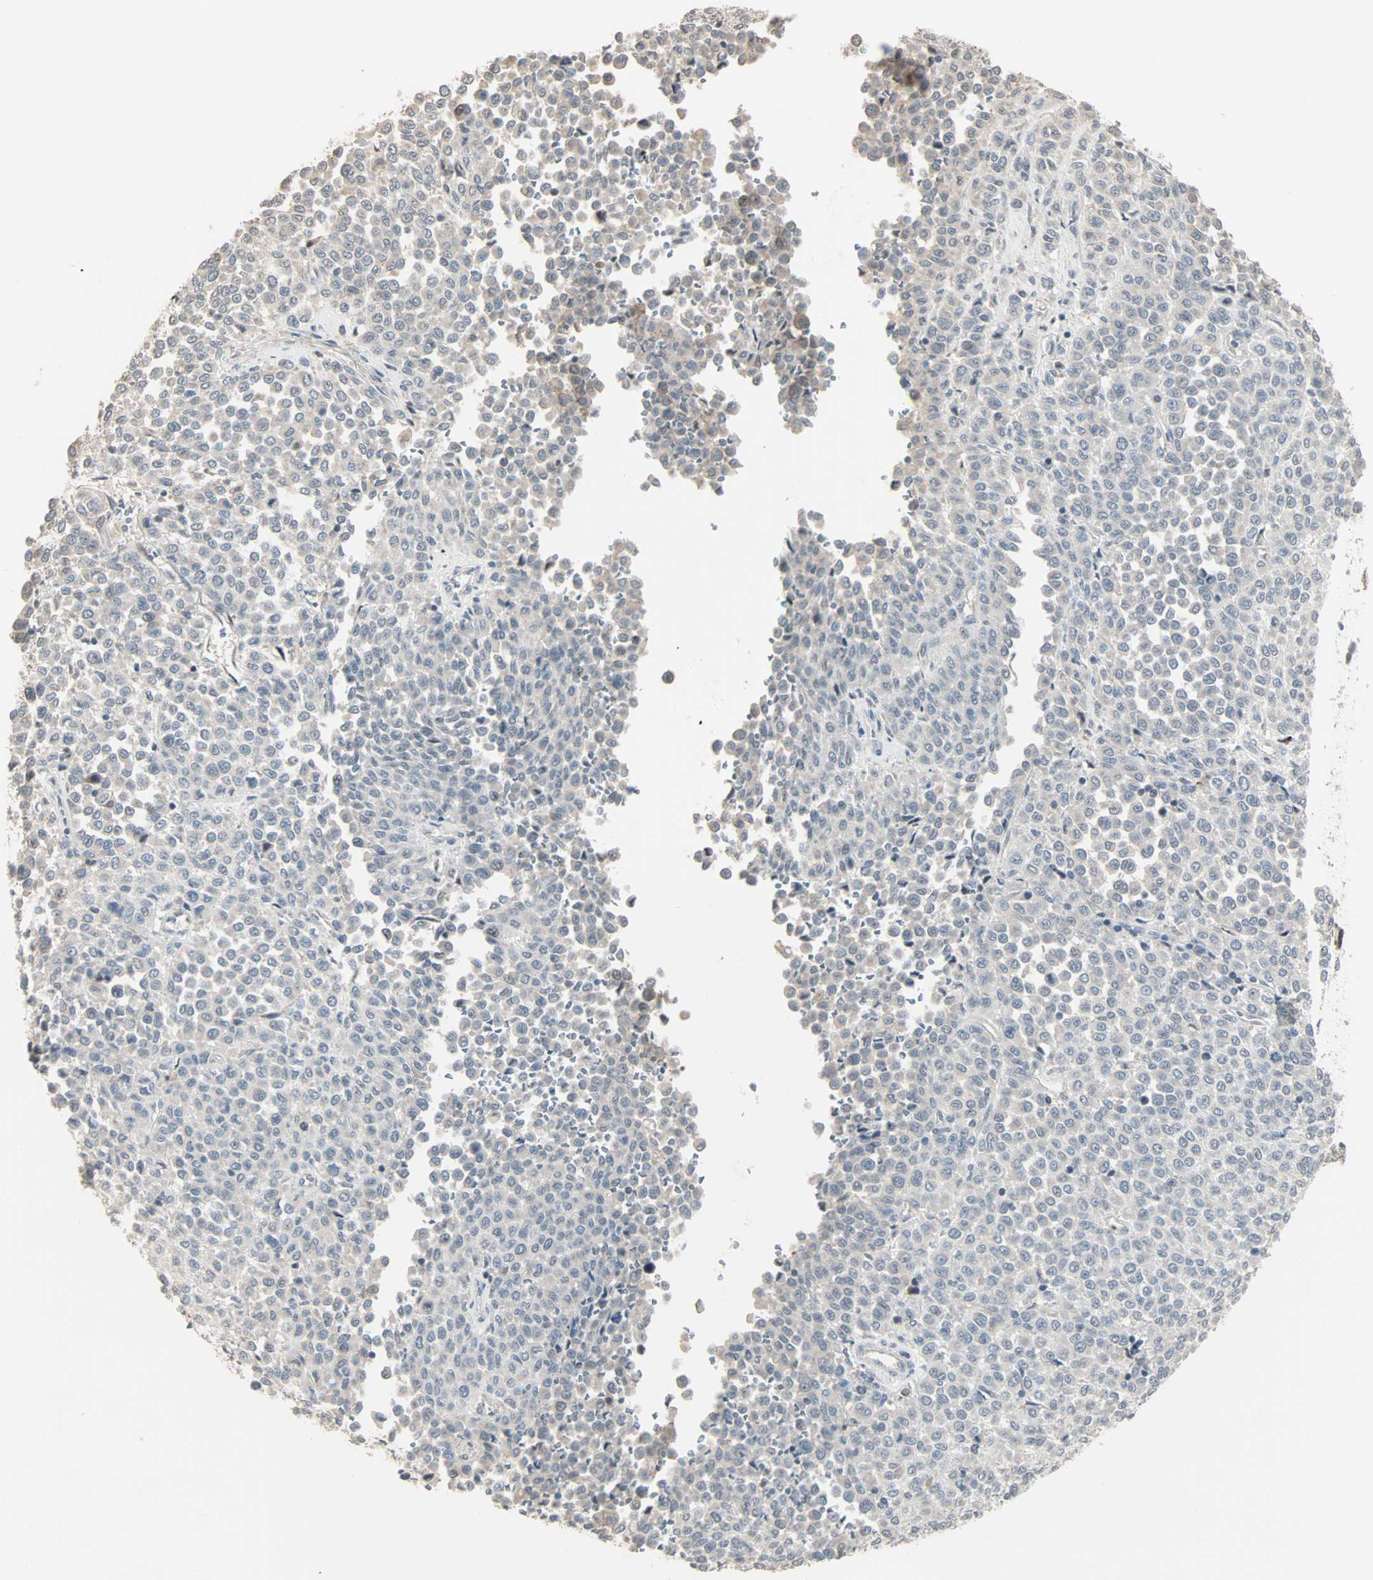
{"staining": {"intensity": "weak", "quantity": "25%-75%", "location": "cytoplasmic/membranous"}, "tissue": "melanoma", "cell_type": "Tumor cells", "image_type": "cancer", "snomed": [{"axis": "morphology", "description": "Malignant melanoma, Metastatic site"}, {"axis": "topography", "description": "Pancreas"}], "caption": "Immunohistochemical staining of malignant melanoma (metastatic site) displays weak cytoplasmic/membranous protein positivity in about 25%-75% of tumor cells. The protein is shown in brown color, while the nuclei are stained blue.", "gene": "KDM4A", "patient": {"sex": "female", "age": 30}}